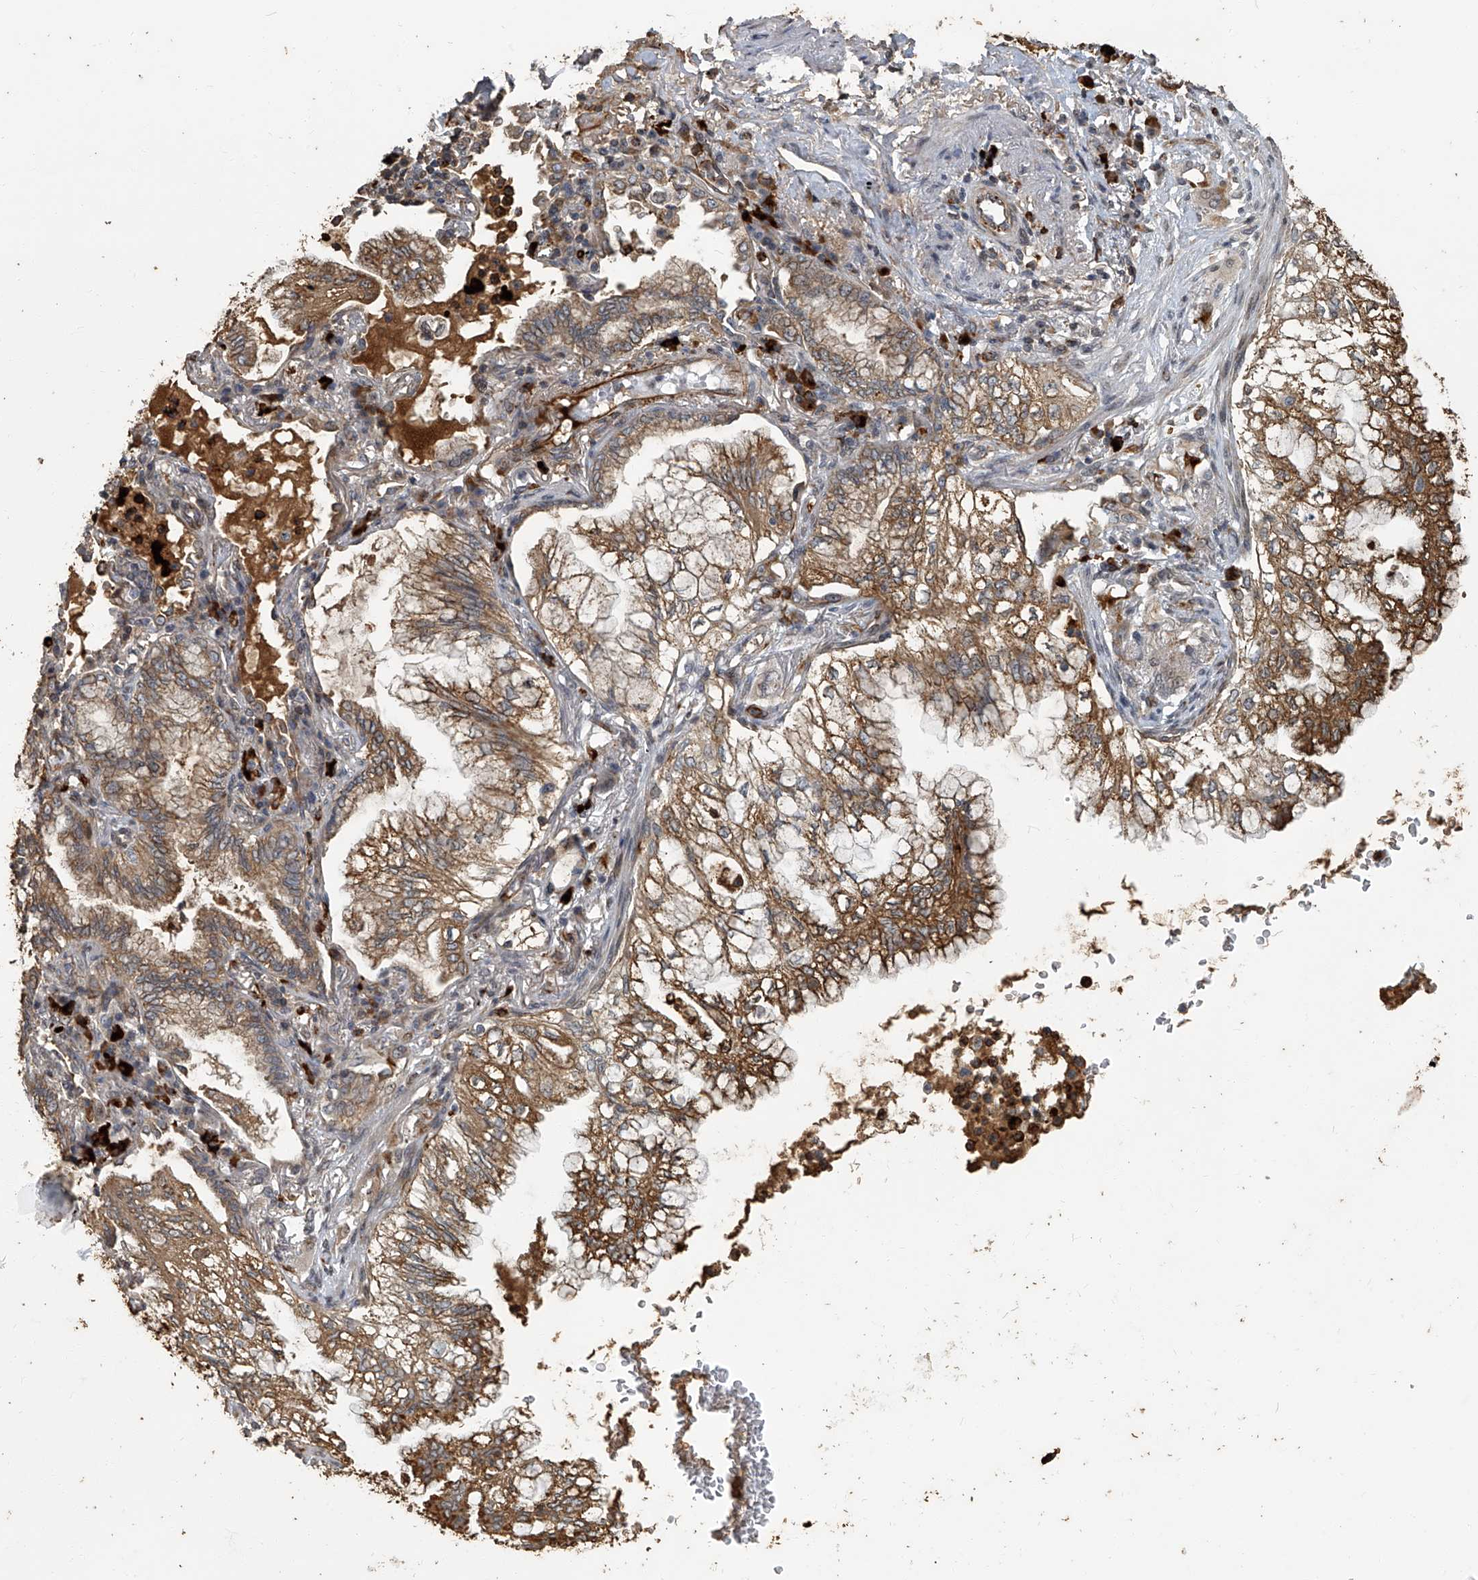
{"staining": {"intensity": "moderate", "quantity": ">75%", "location": "cytoplasmic/membranous"}, "tissue": "lung cancer", "cell_type": "Tumor cells", "image_type": "cancer", "snomed": [{"axis": "morphology", "description": "Adenocarcinoma, NOS"}, {"axis": "topography", "description": "Lung"}], "caption": "Protein expression analysis of lung cancer exhibits moderate cytoplasmic/membranous positivity in about >75% of tumor cells.", "gene": "GPR132", "patient": {"sex": "female", "age": 70}}